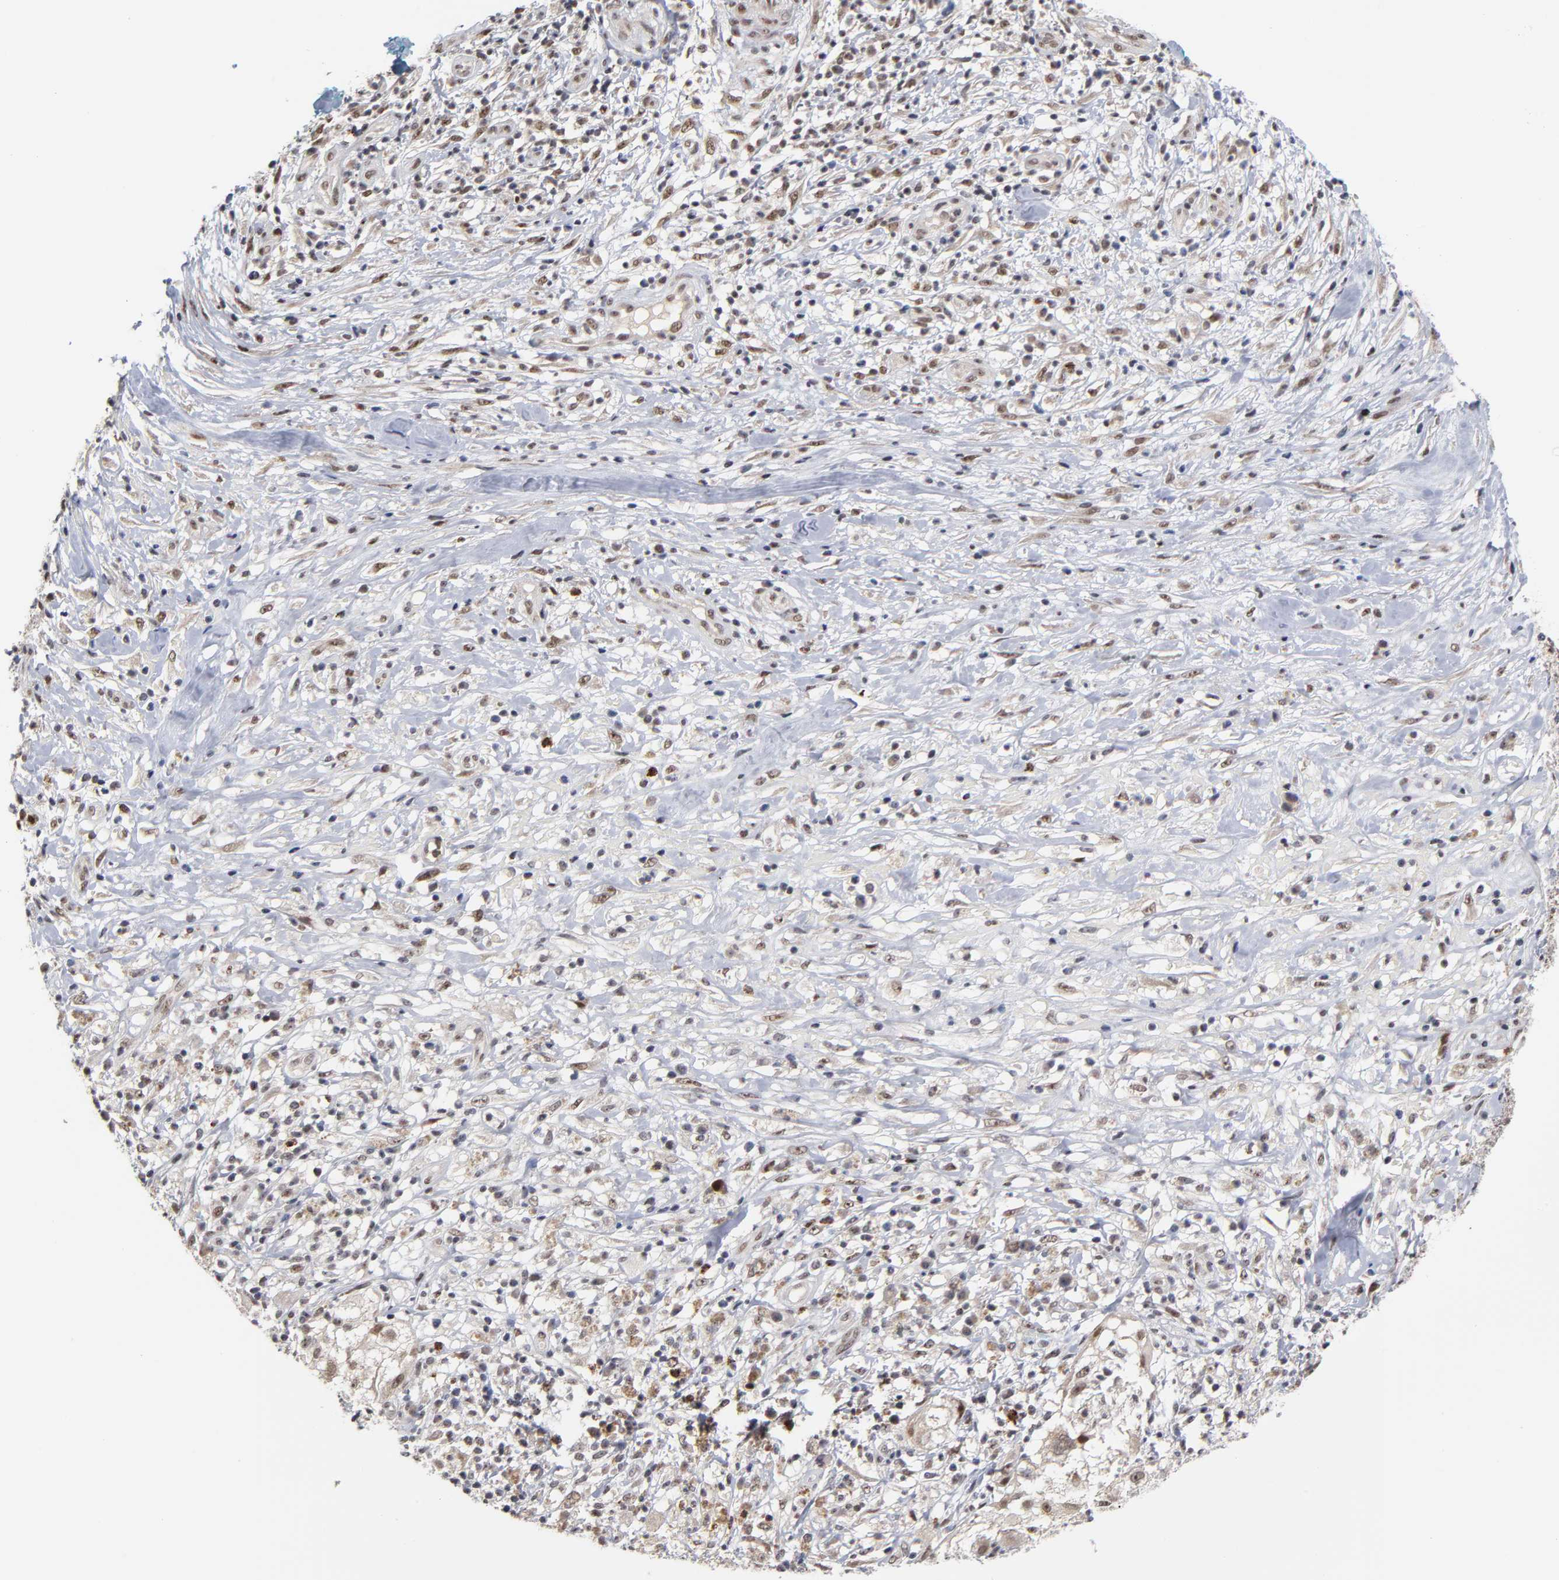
{"staining": {"intensity": "moderate", "quantity": ">75%", "location": "nuclear"}, "tissue": "melanoma", "cell_type": "Tumor cells", "image_type": "cancer", "snomed": [{"axis": "morphology", "description": "Necrosis, NOS"}, {"axis": "morphology", "description": "Malignant melanoma, NOS"}, {"axis": "topography", "description": "Skin"}], "caption": "Immunohistochemical staining of human melanoma reveals moderate nuclear protein expression in approximately >75% of tumor cells.", "gene": "ZNF419", "patient": {"sex": "female", "age": 87}}